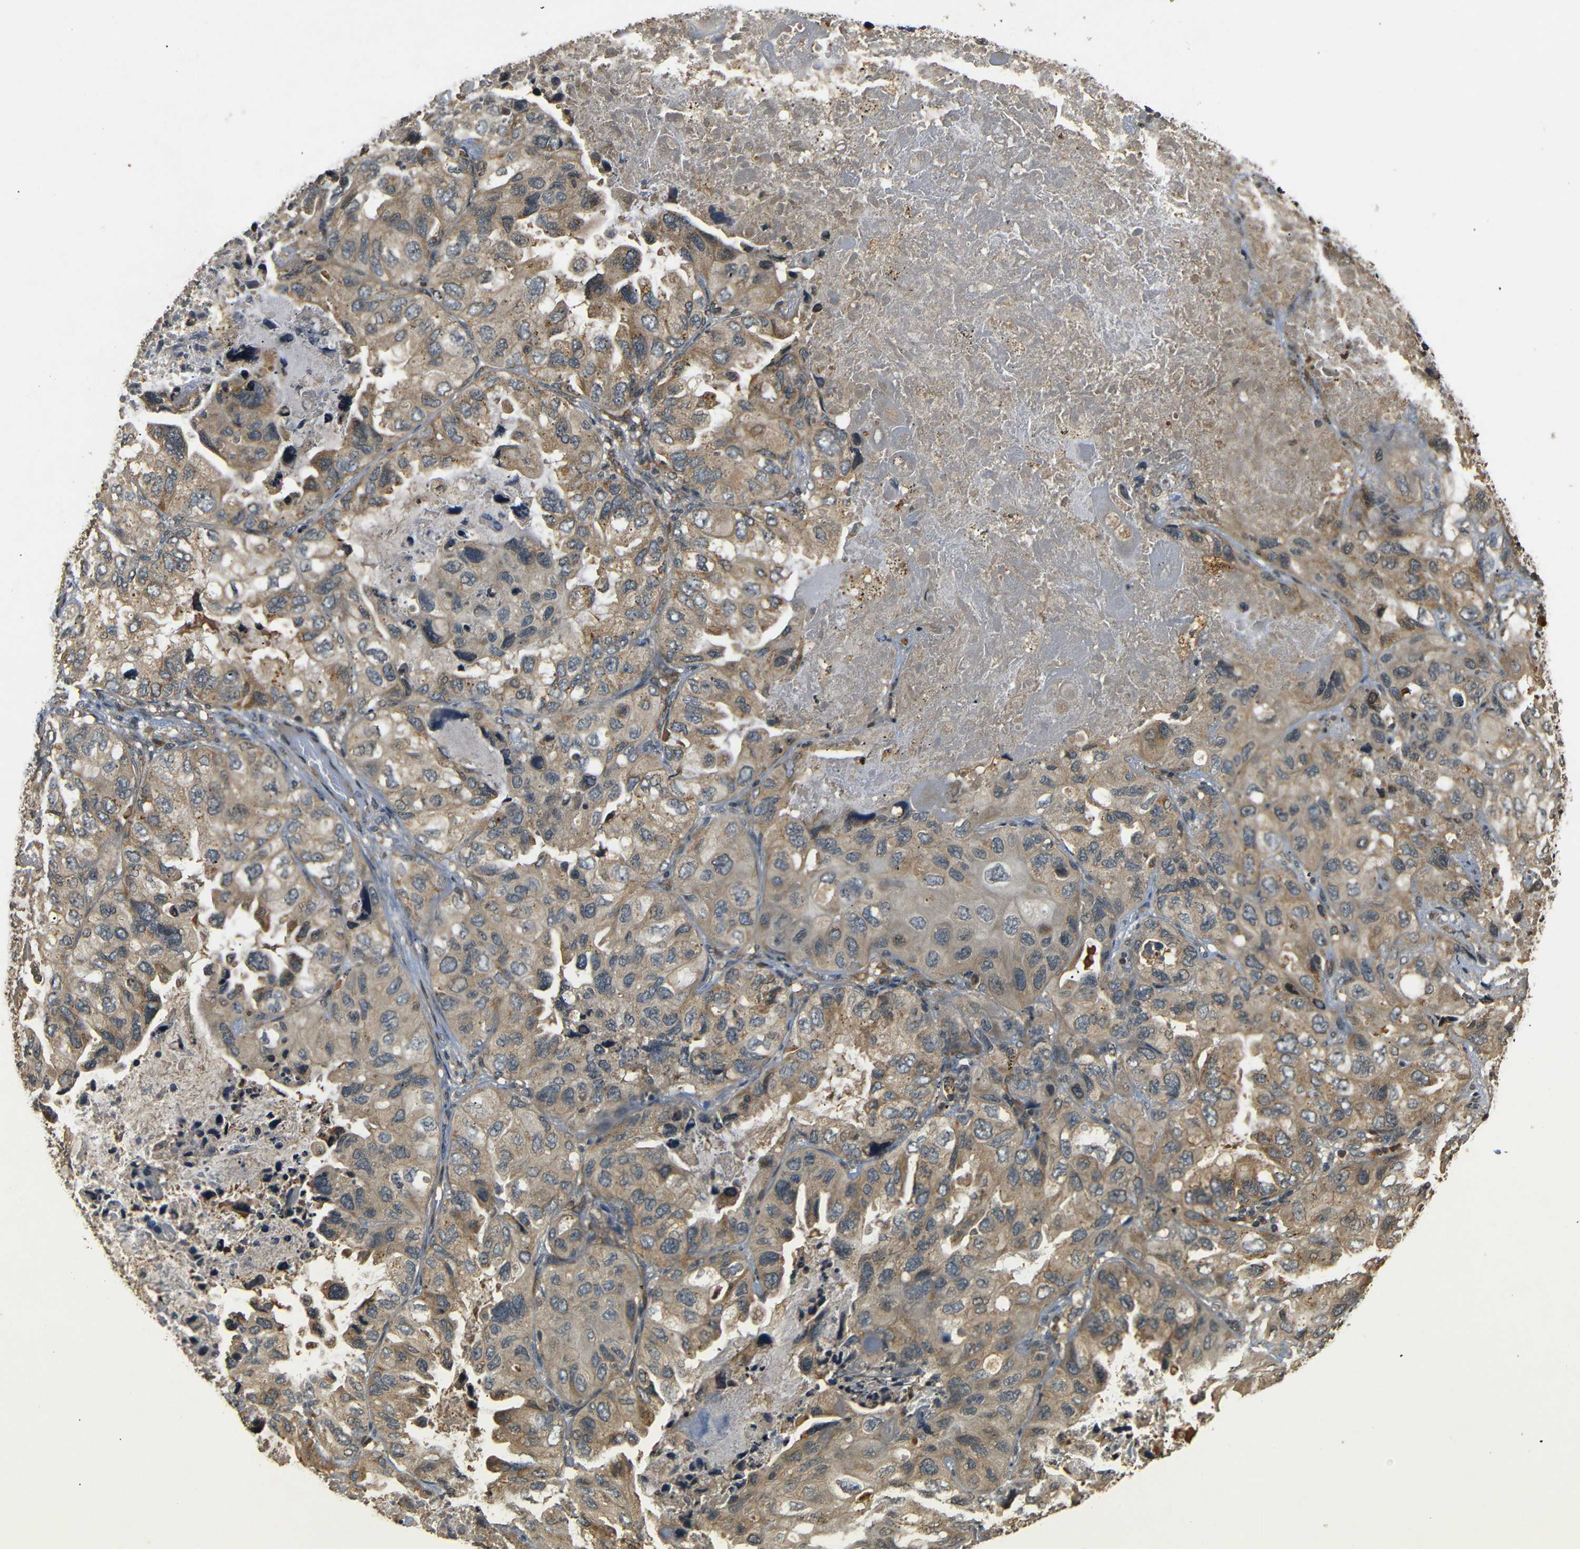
{"staining": {"intensity": "moderate", "quantity": ">75%", "location": "cytoplasmic/membranous"}, "tissue": "lung cancer", "cell_type": "Tumor cells", "image_type": "cancer", "snomed": [{"axis": "morphology", "description": "Squamous cell carcinoma, NOS"}, {"axis": "topography", "description": "Lung"}], "caption": "Immunohistochemistry (IHC) photomicrograph of human squamous cell carcinoma (lung) stained for a protein (brown), which shows medium levels of moderate cytoplasmic/membranous positivity in approximately >75% of tumor cells.", "gene": "TANK", "patient": {"sex": "female", "age": 73}}